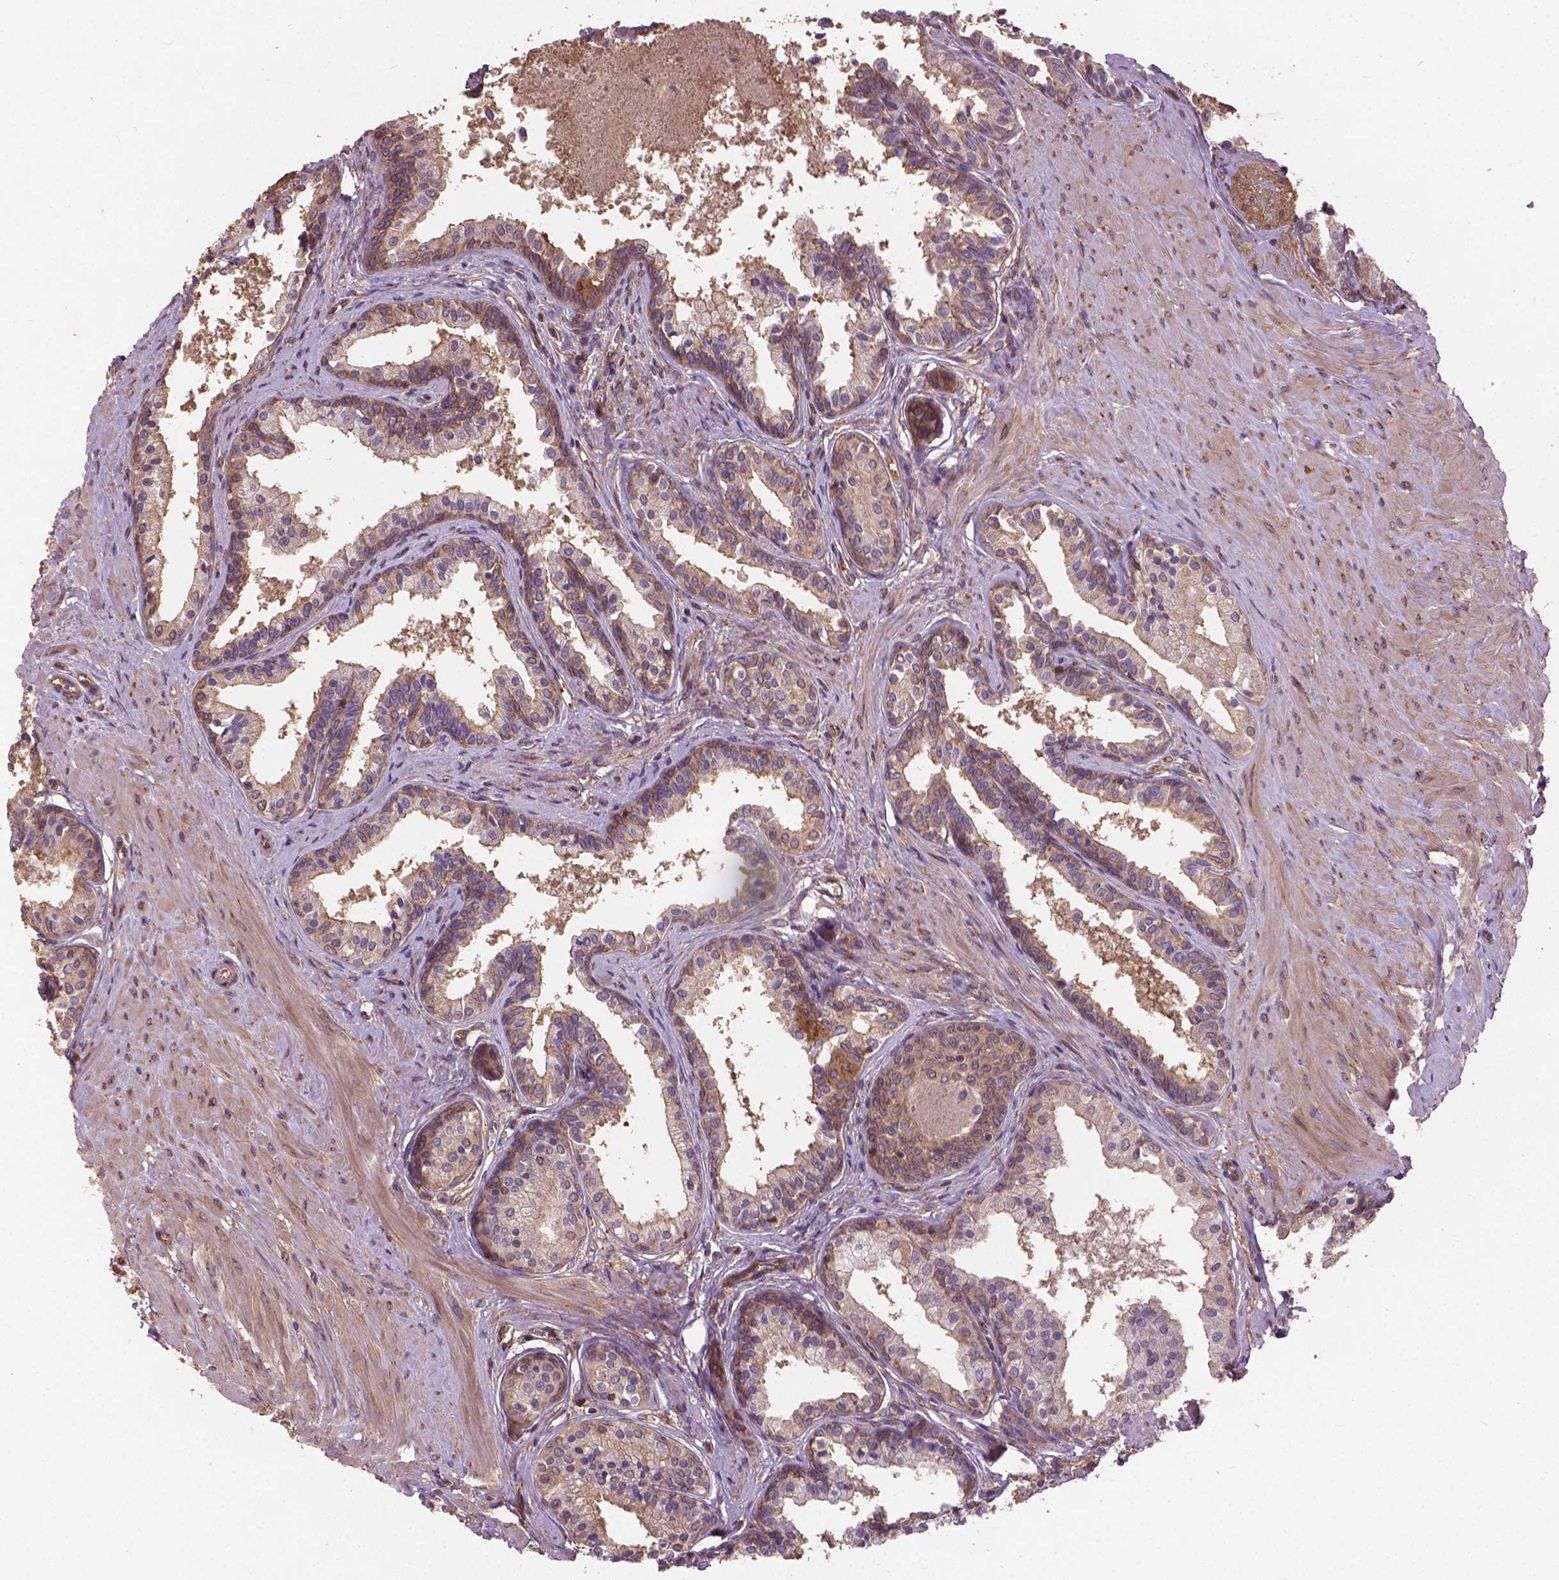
{"staining": {"intensity": "moderate", "quantity": "<25%", "location": "cytoplasmic/membranous"}, "tissue": "prostate", "cell_type": "Glandular cells", "image_type": "normal", "snomed": [{"axis": "morphology", "description": "Normal tissue, NOS"}, {"axis": "topography", "description": "Prostate"}], "caption": "Moderate cytoplasmic/membranous staining for a protein is appreciated in approximately <25% of glandular cells of benign prostate using immunohistochemistry (IHC).", "gene": "MZT1", "patient": {"sex": "male", "age": 61}}